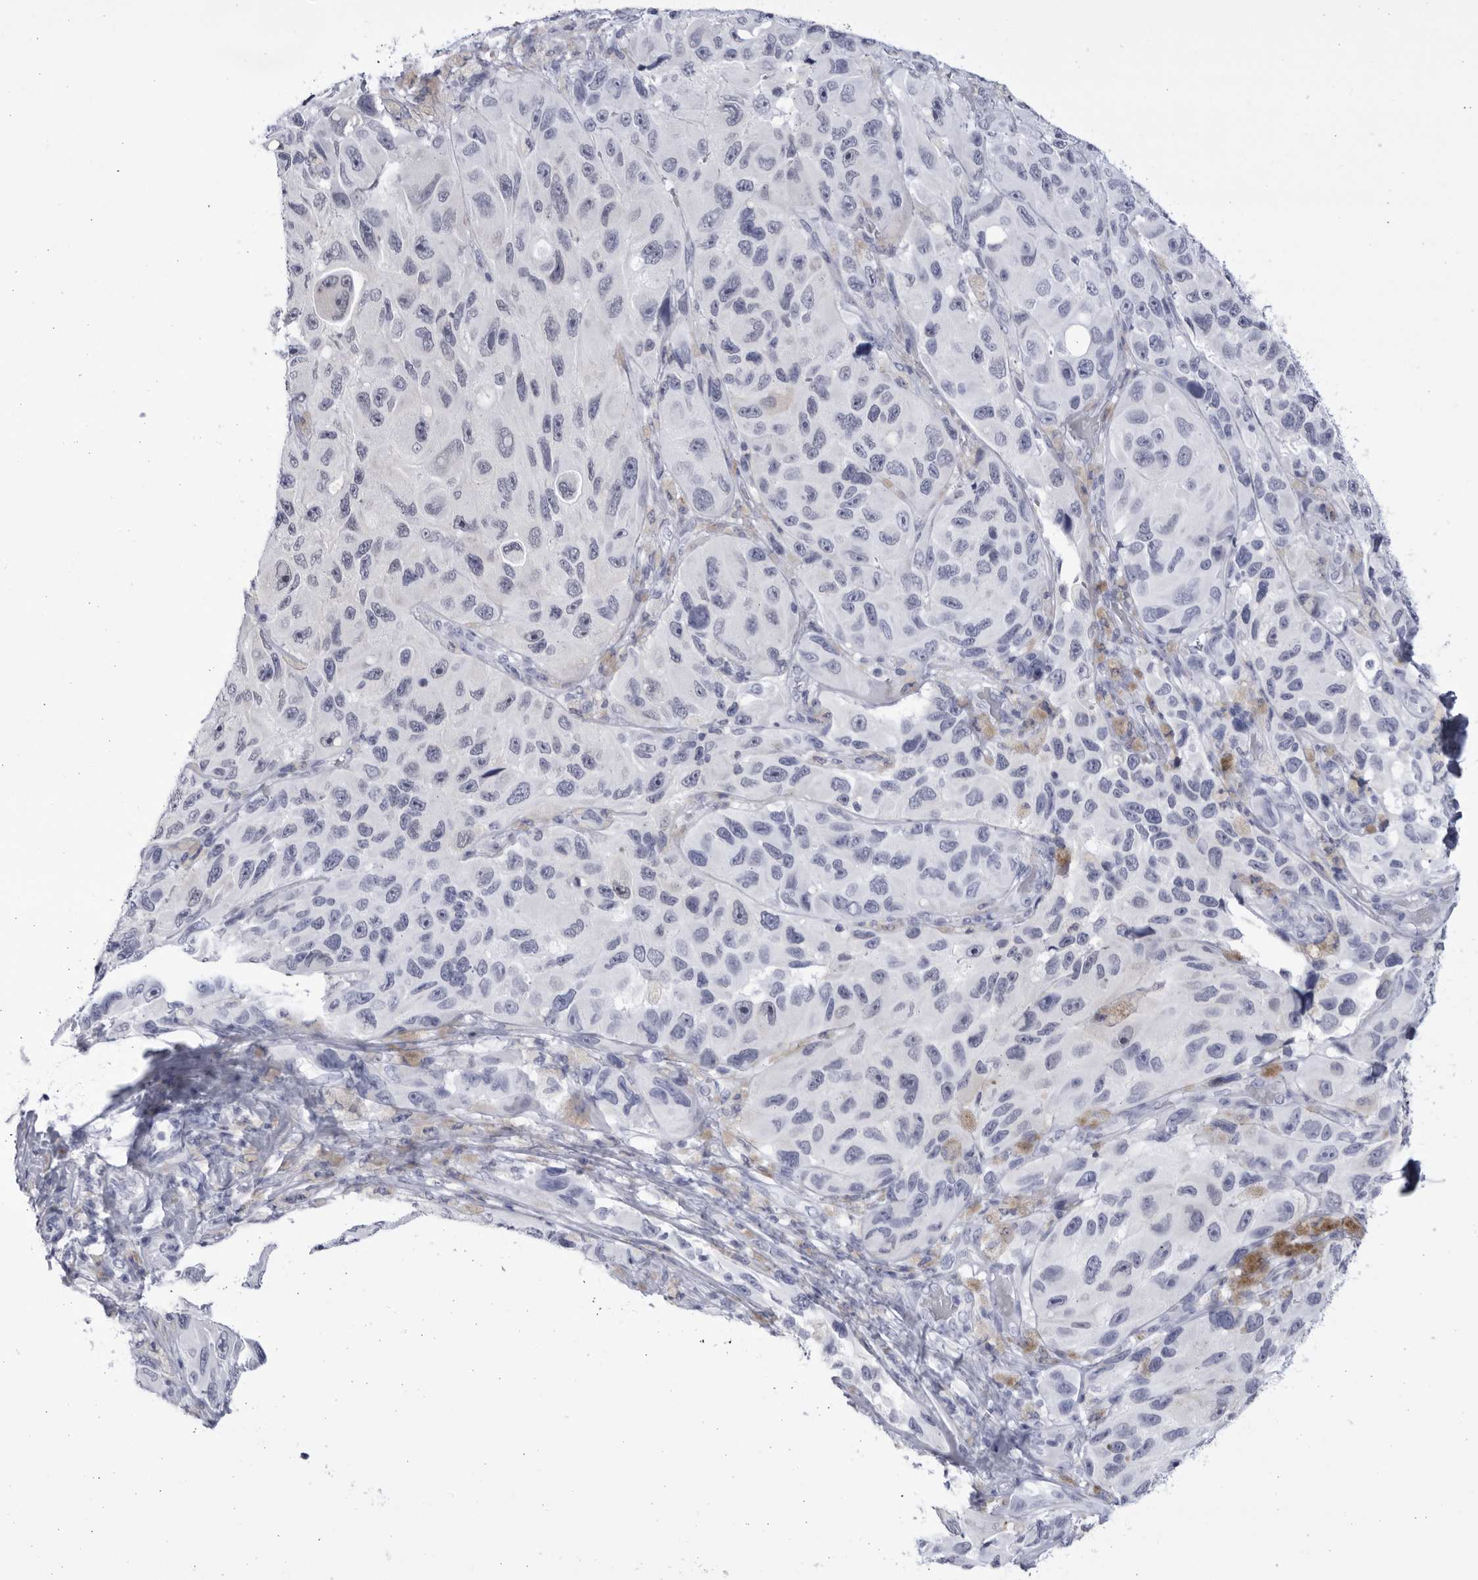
{"staining": {"intensity": "negative", "quantity": "none", "location": "none"}, "tissue": "melanoma", "cell_type": "Tumor cells", "image_type": "cancer", "snomed": [{"axis": "morphology", "description": "Malignant melanoma, NOS"}, {"axis": "topography", "description": "Skin"}], "caption": "Tumor cells are negative for protein expression in human malignant melanoma.", "gene": "CCDC181", "patient": {"sex": "female", "age": 73}}